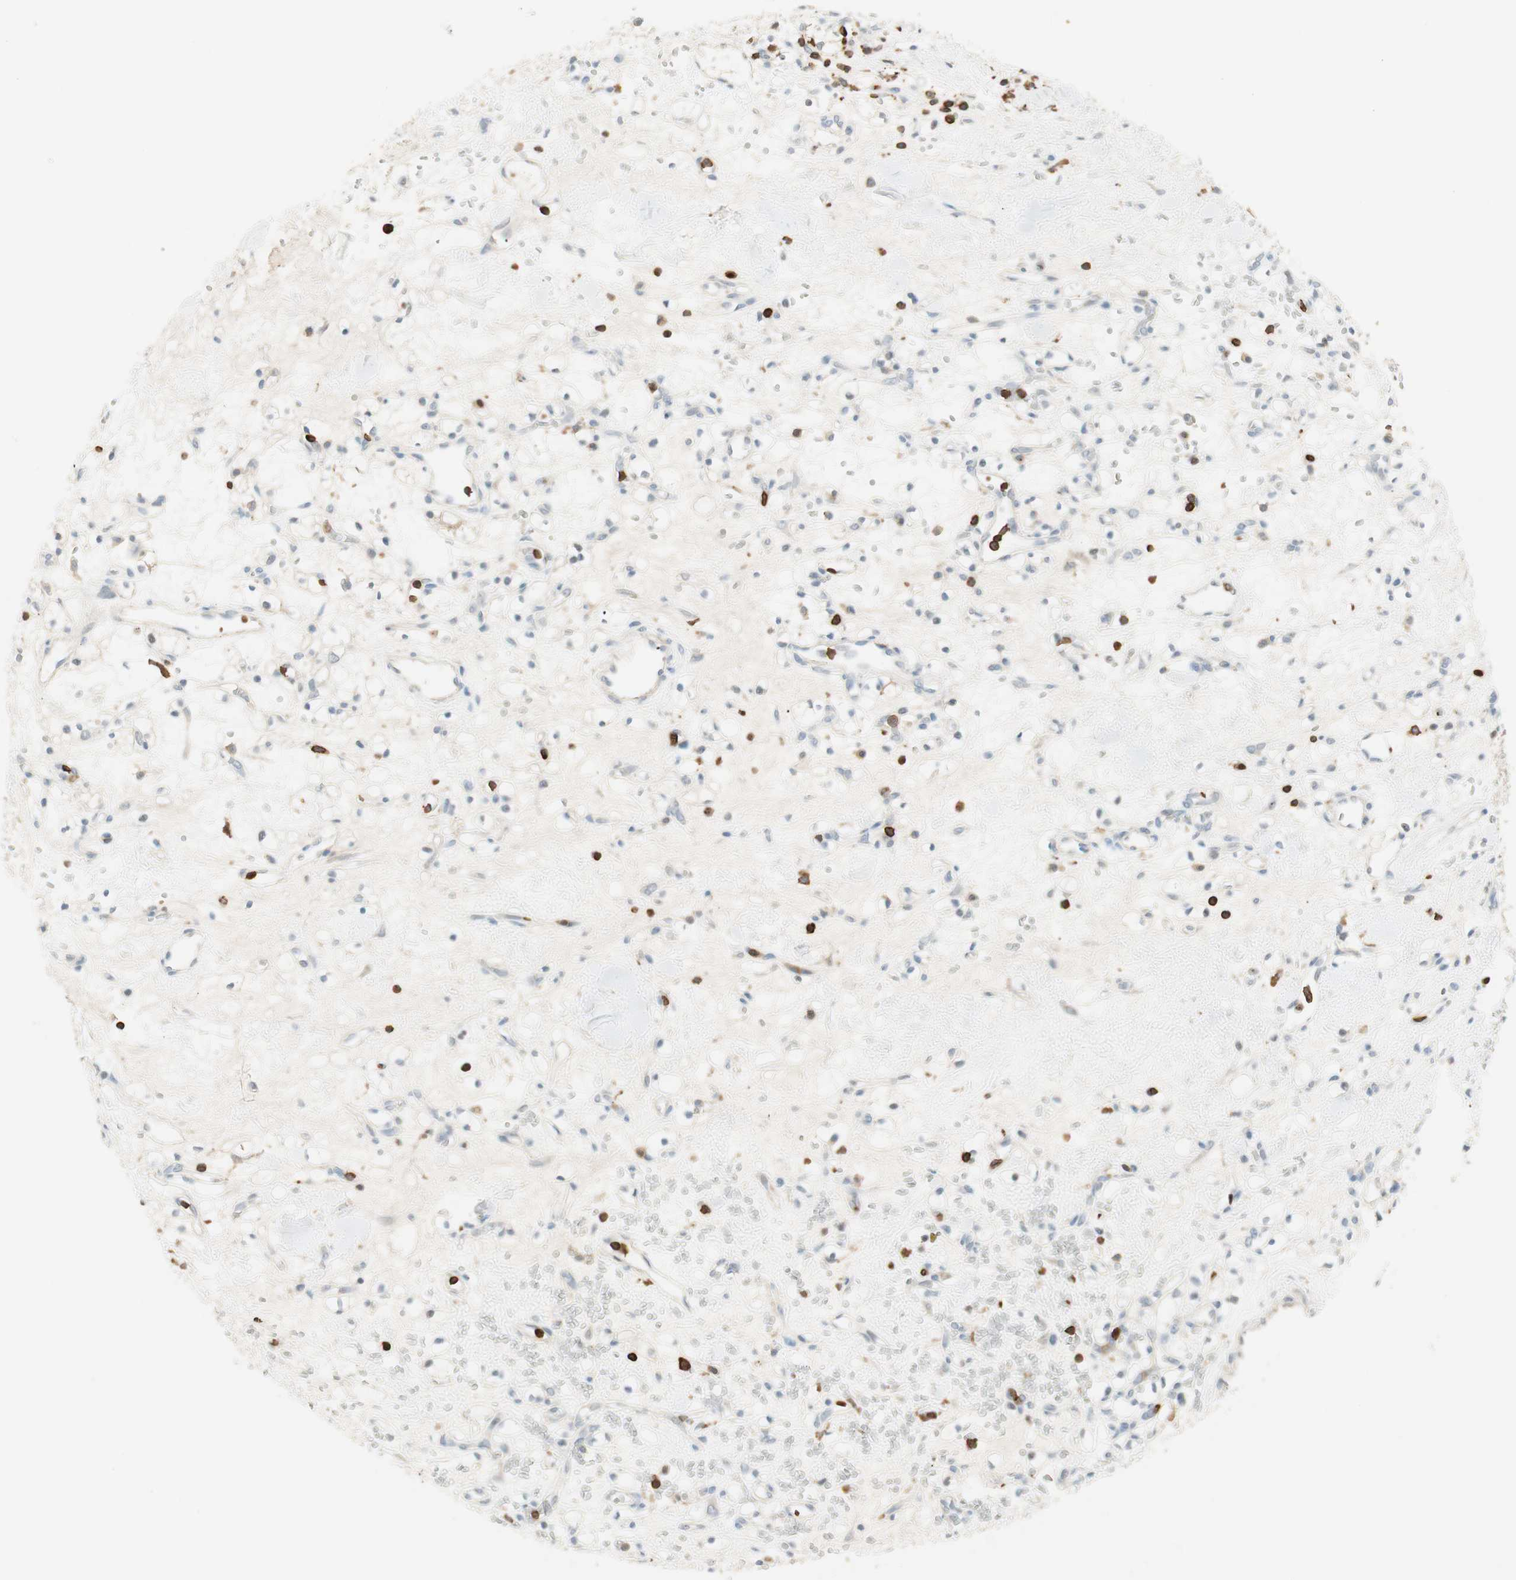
{"staining": {"intensity": "weak", "quantity": "25%-75%", "location": "cytoplasmic/membranous"}, "tissue": "renal cancer", "cell_type": "Tumor cells", "image_type": "cancer", "snomed": [{"axis": "morphology", "description": "Adenocarcinoma, NOS"}, {"axis": "topography", "description": "Kidney"}], "caption": "High-power microscopy captured an immunohistochemistry (IHC) histopathology image of renal cancer, revealing weak cytoplasmic/membranous staining in approximately 25%-75% of tumor cells.", "gene": "HPGD", "patient": {"sex": "female", "age": 60}}